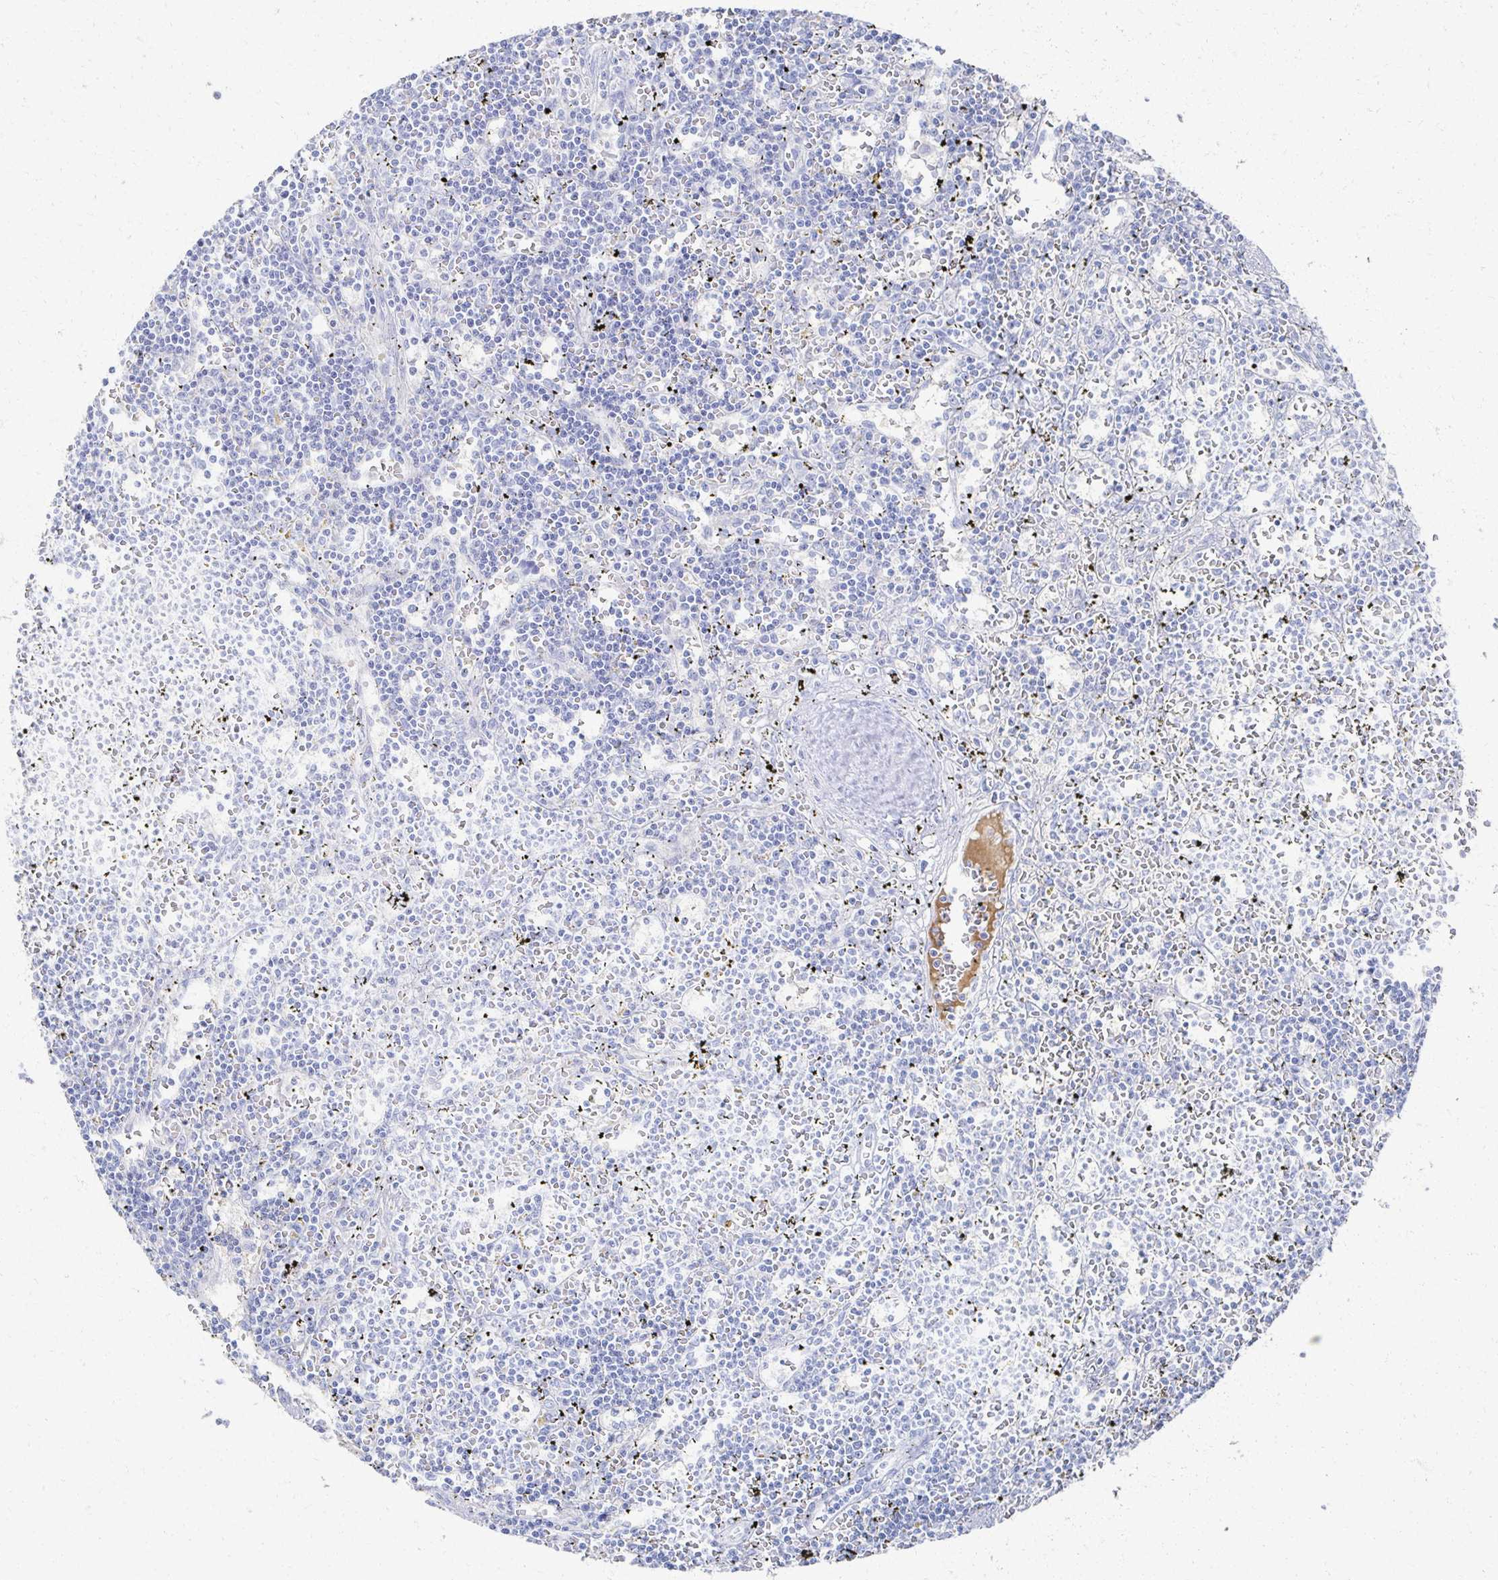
{"staining": {"intensity": "negative", "quantity": "none", "location": "none"}, "tissue": "lymphoma", "cell_type": "Tumor cells", "image_type": "cancer", "snomed": [{"axis": "morphology", "description": "Malignant lymphoma, non-Hodgkin's type, Low grade"}, {"axis": "topography", "description": "Spleen"}], "caption": "Tumor cells show no significant positivity in malignant lymphoma, non-Hodgkin's type (low-grade). (Immunohistochemistry, brightfield microscopy, high magnification).", "gene": "PRR20A", "patient": {"sex": "male", "age": 60}}